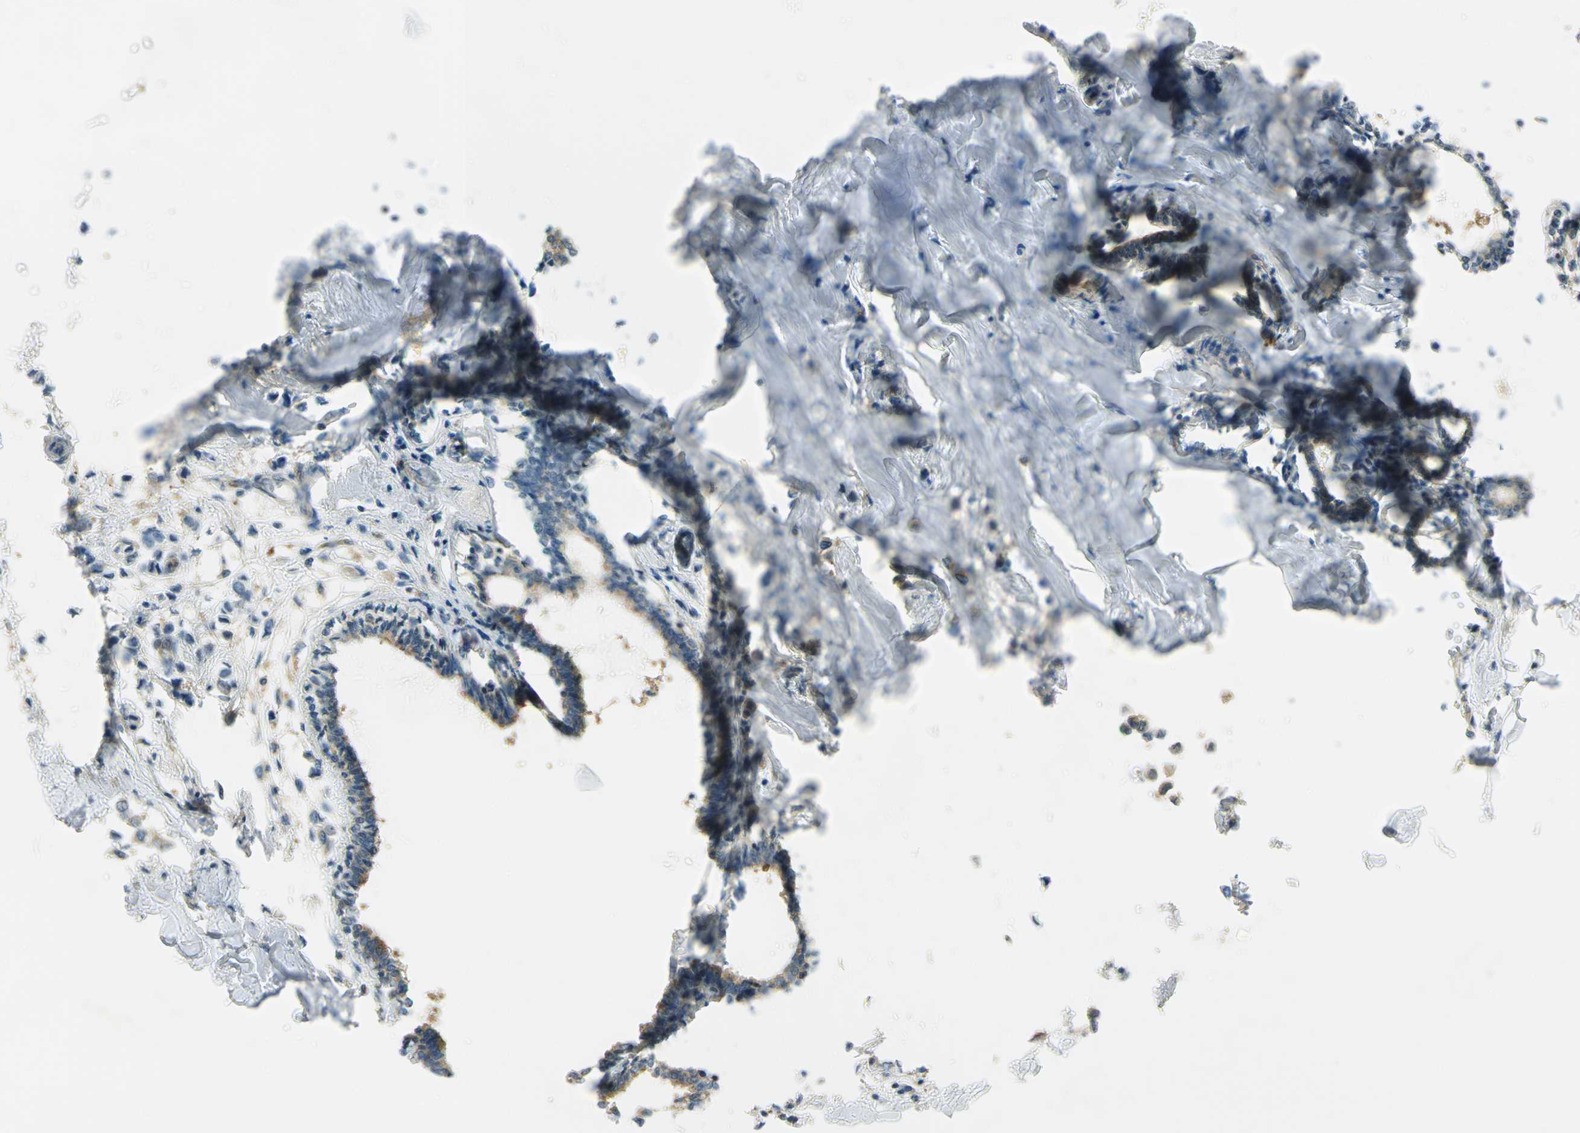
{"staining": {"intensity": "weak", "quantity": "25%-75%", "location": "cytoplasmic/membranous"}, "tissue": "breast cancer", "cell_type": "Tumor cells", "image_type": "cancer", "snomed": [{"axis": "morphology", "description": "Lobular carcinoma"}, {"axis": "topography", "description": "Breast"}], "caption": "High-magnification brightfield microscopy of lobular carcinoma (breast) stained with DAB (3,3'-diaminobenzidine) (brown) and counterstained with hematoxylin (blue). tumor cells exhibit weak cytoplasmic/membranous positivity is seen in about25%-75% of cells. The staining was performed using DAB to visualize the protein expression in brown, while the nuclei were stained in blue with hematoxylin (Magnification: 20x).", "gene": "TSC22D2", "patient": {"sex": "female", "age": 51}}